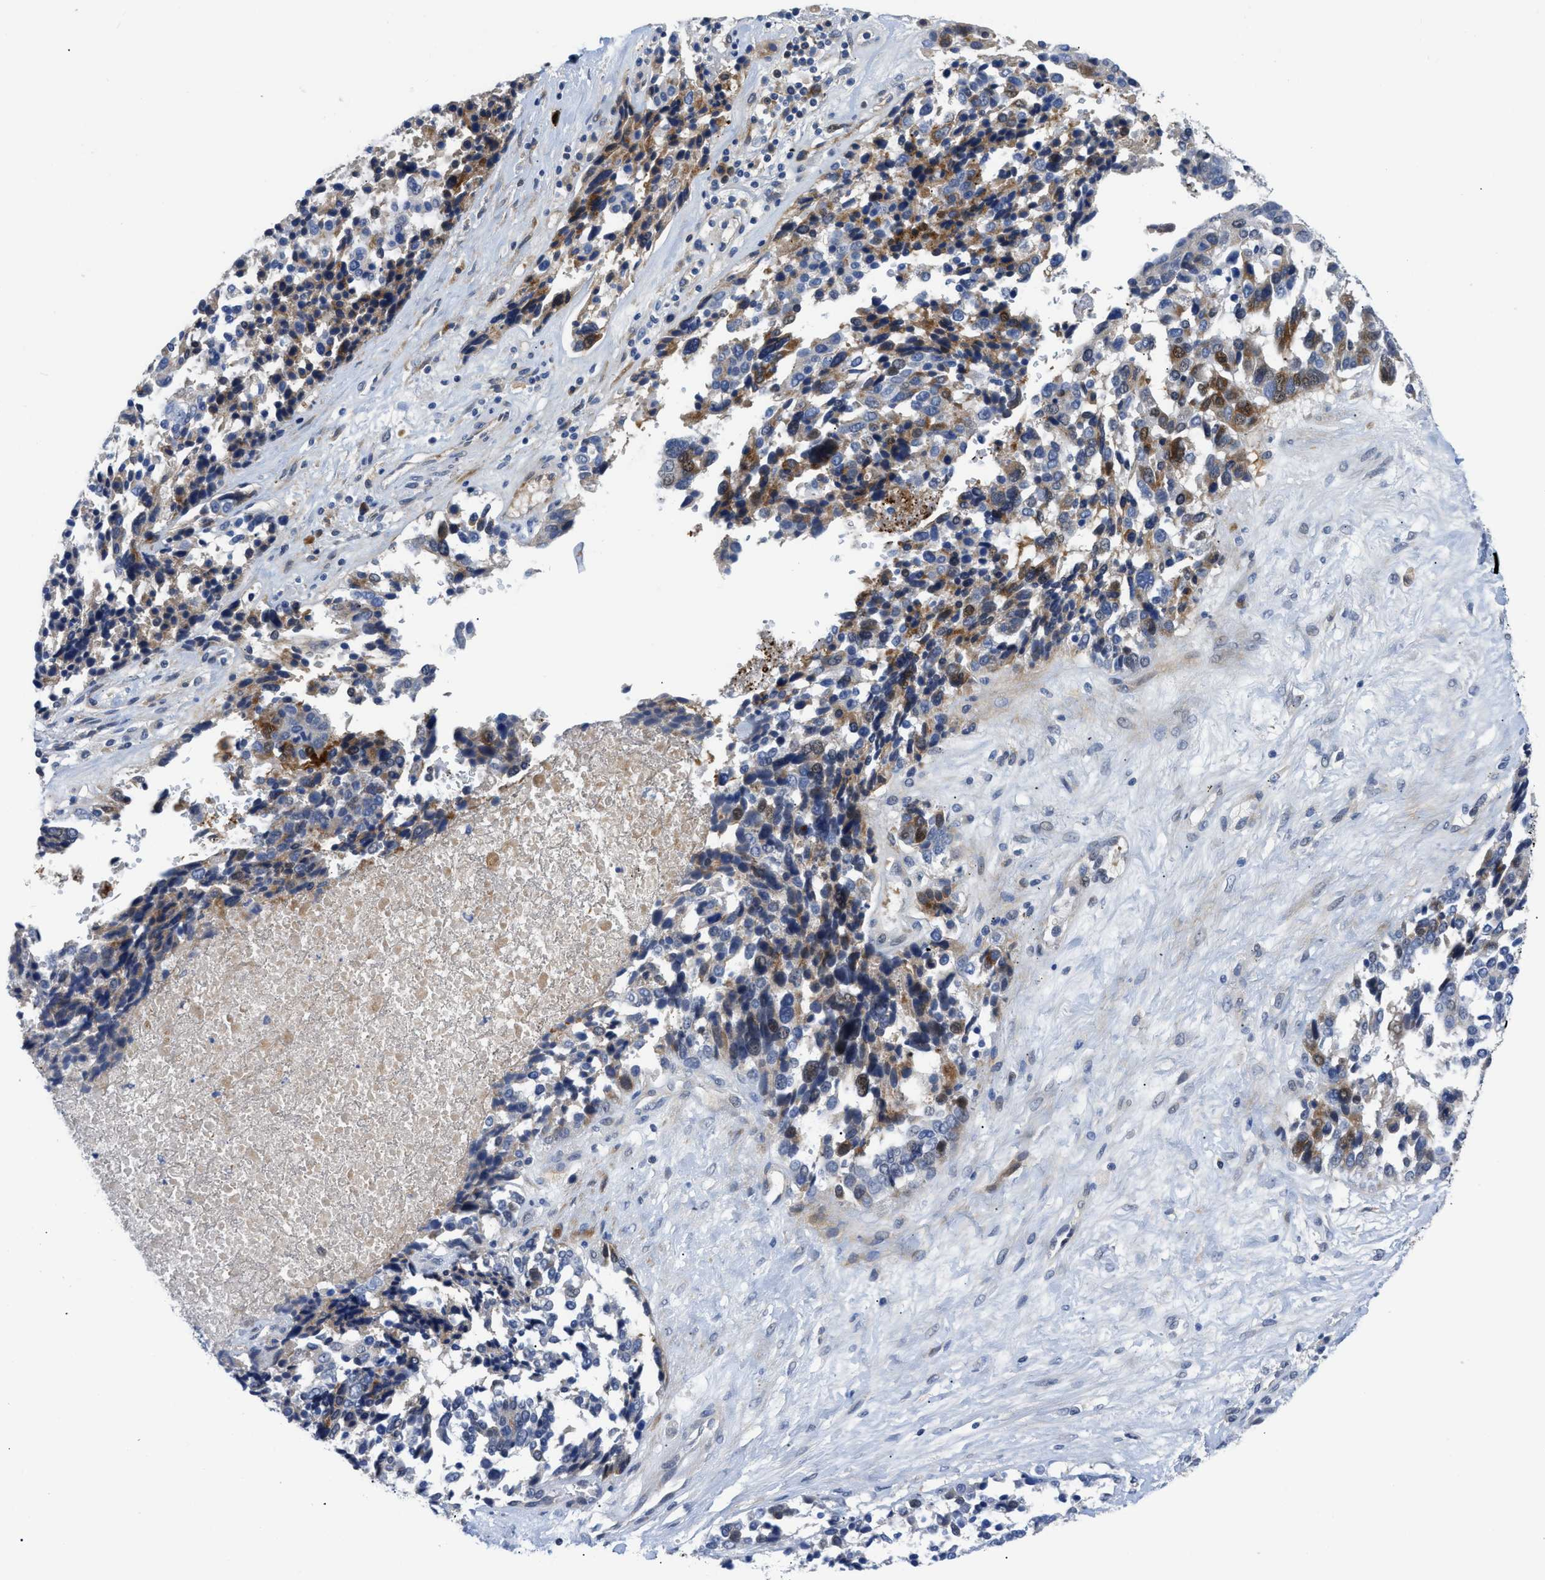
{"staining": {"intensity": "moderate", "quantity": "<25%", "location": "cytoplasmic/membranous"}, "tissue": "ovarian cancer", "cell_type": "Tumor cells", "image_type": "cancer", "snomed": [{"axis": "morphology", "description": "Cystadenocarcinoma, serous, NOS"}, {"axis": "topography", "description": "Ovary"}], "caption": "This histopathology image shows IHC staining of ovarian cancer (serous cystadenocarcinoma), with low moderate cytoplasmic/membranous staining in approximately <25% of tumor cells.", "gene": "OR9K2", "patient": {"sex": "female", "age": 44}}